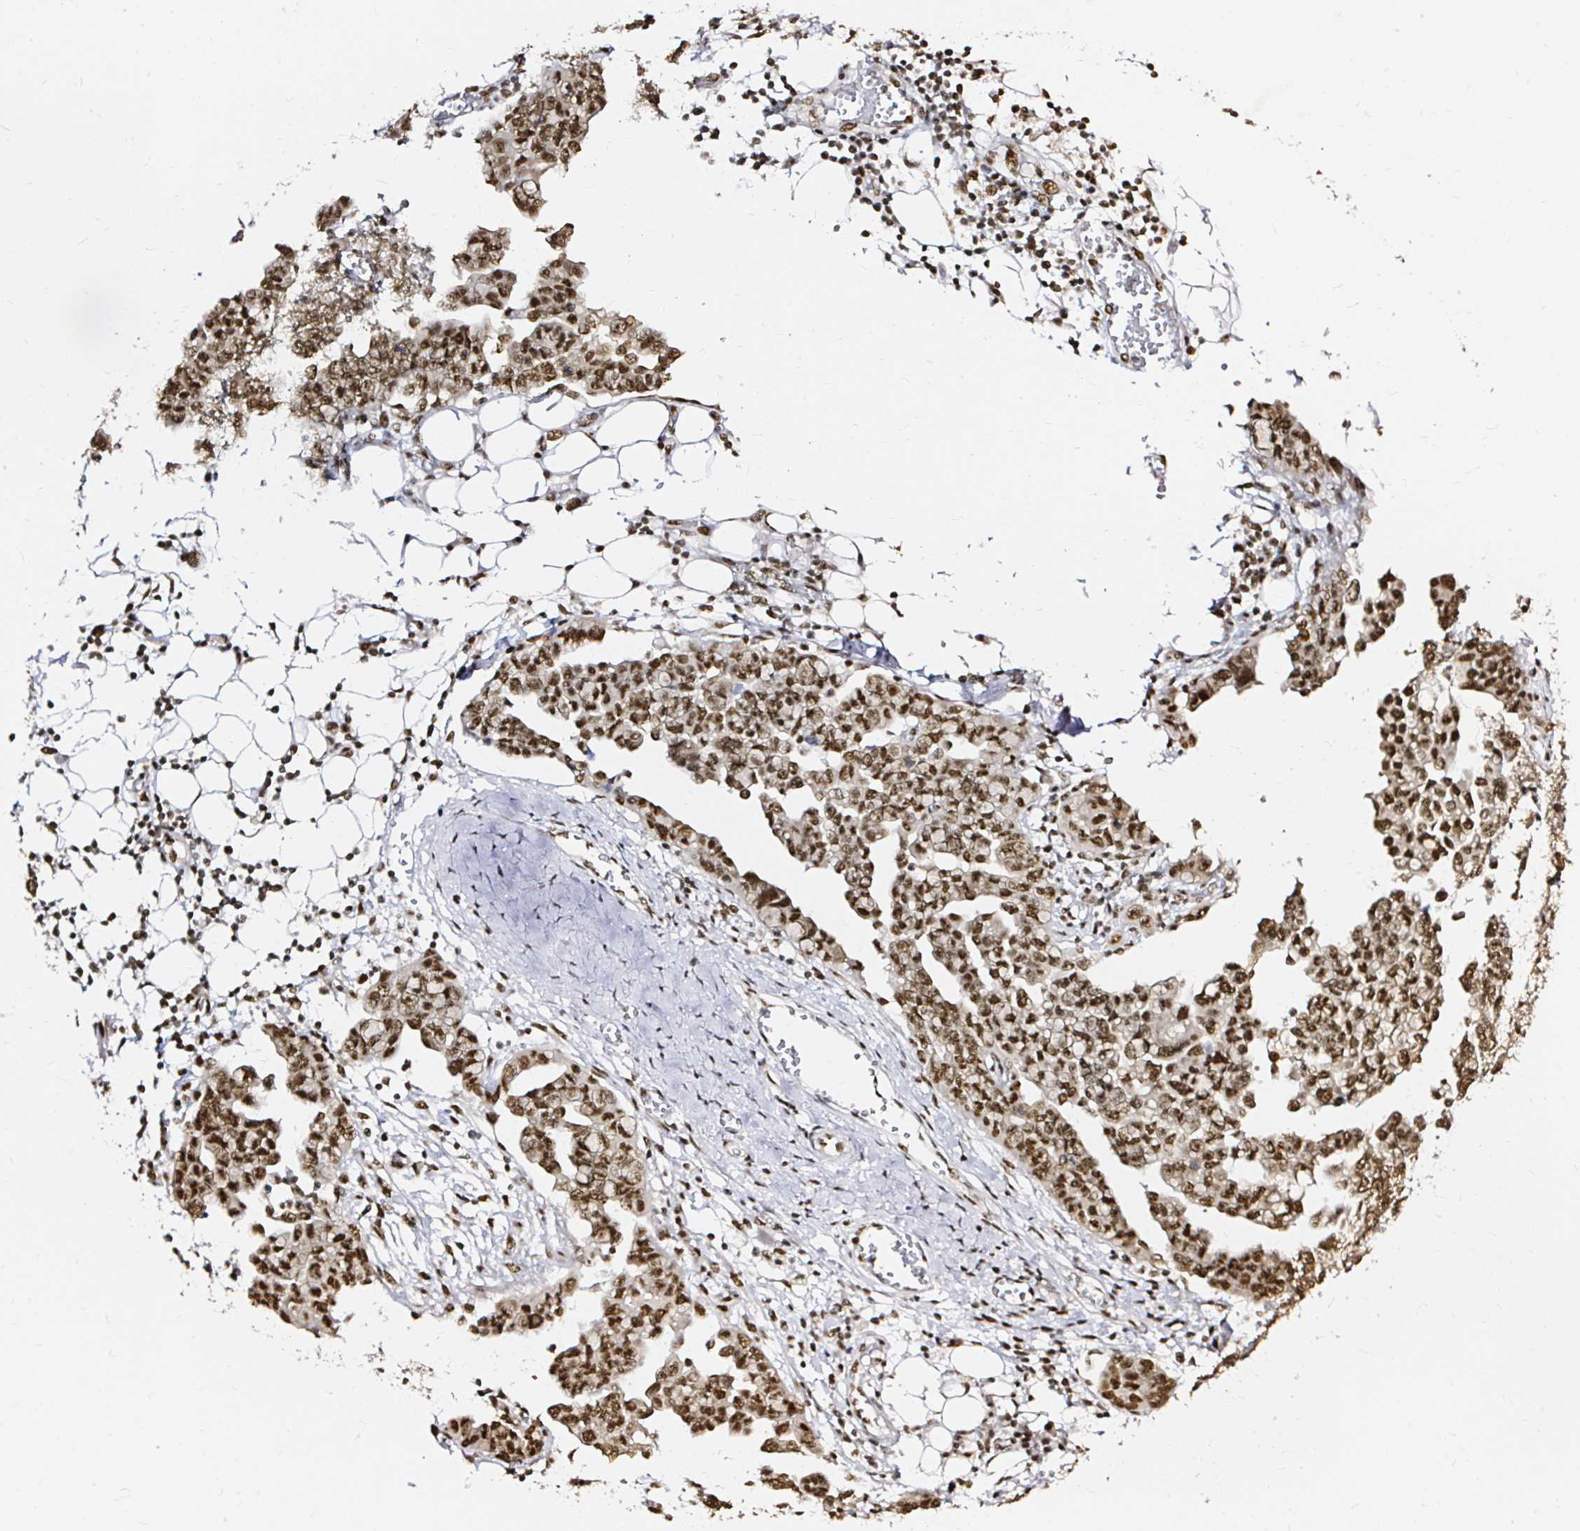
{"staining": {"intensity": "strong", "quantity": ">75%", "location": "nuclear"}, "tissue": "ovarian cancer", "cell_type": "Tumor cells", "image_type": "cancer", "snomed": [{"axis": "morphology", "description": "Cystadenocarcinoma, serous, NOS"}, {"axis": "topography", "description": "Ovary"}], "caption": "Immunohistochemistry (IHC) micrograph of human serous cystadenocarcinoma (ovarian) stained for a protein (brown), which reveals high levels of strong nuclear expression in about >75% of tumor cells.", "gene": "SNRPC", "patient": {"sex": "female", "age": 59}}